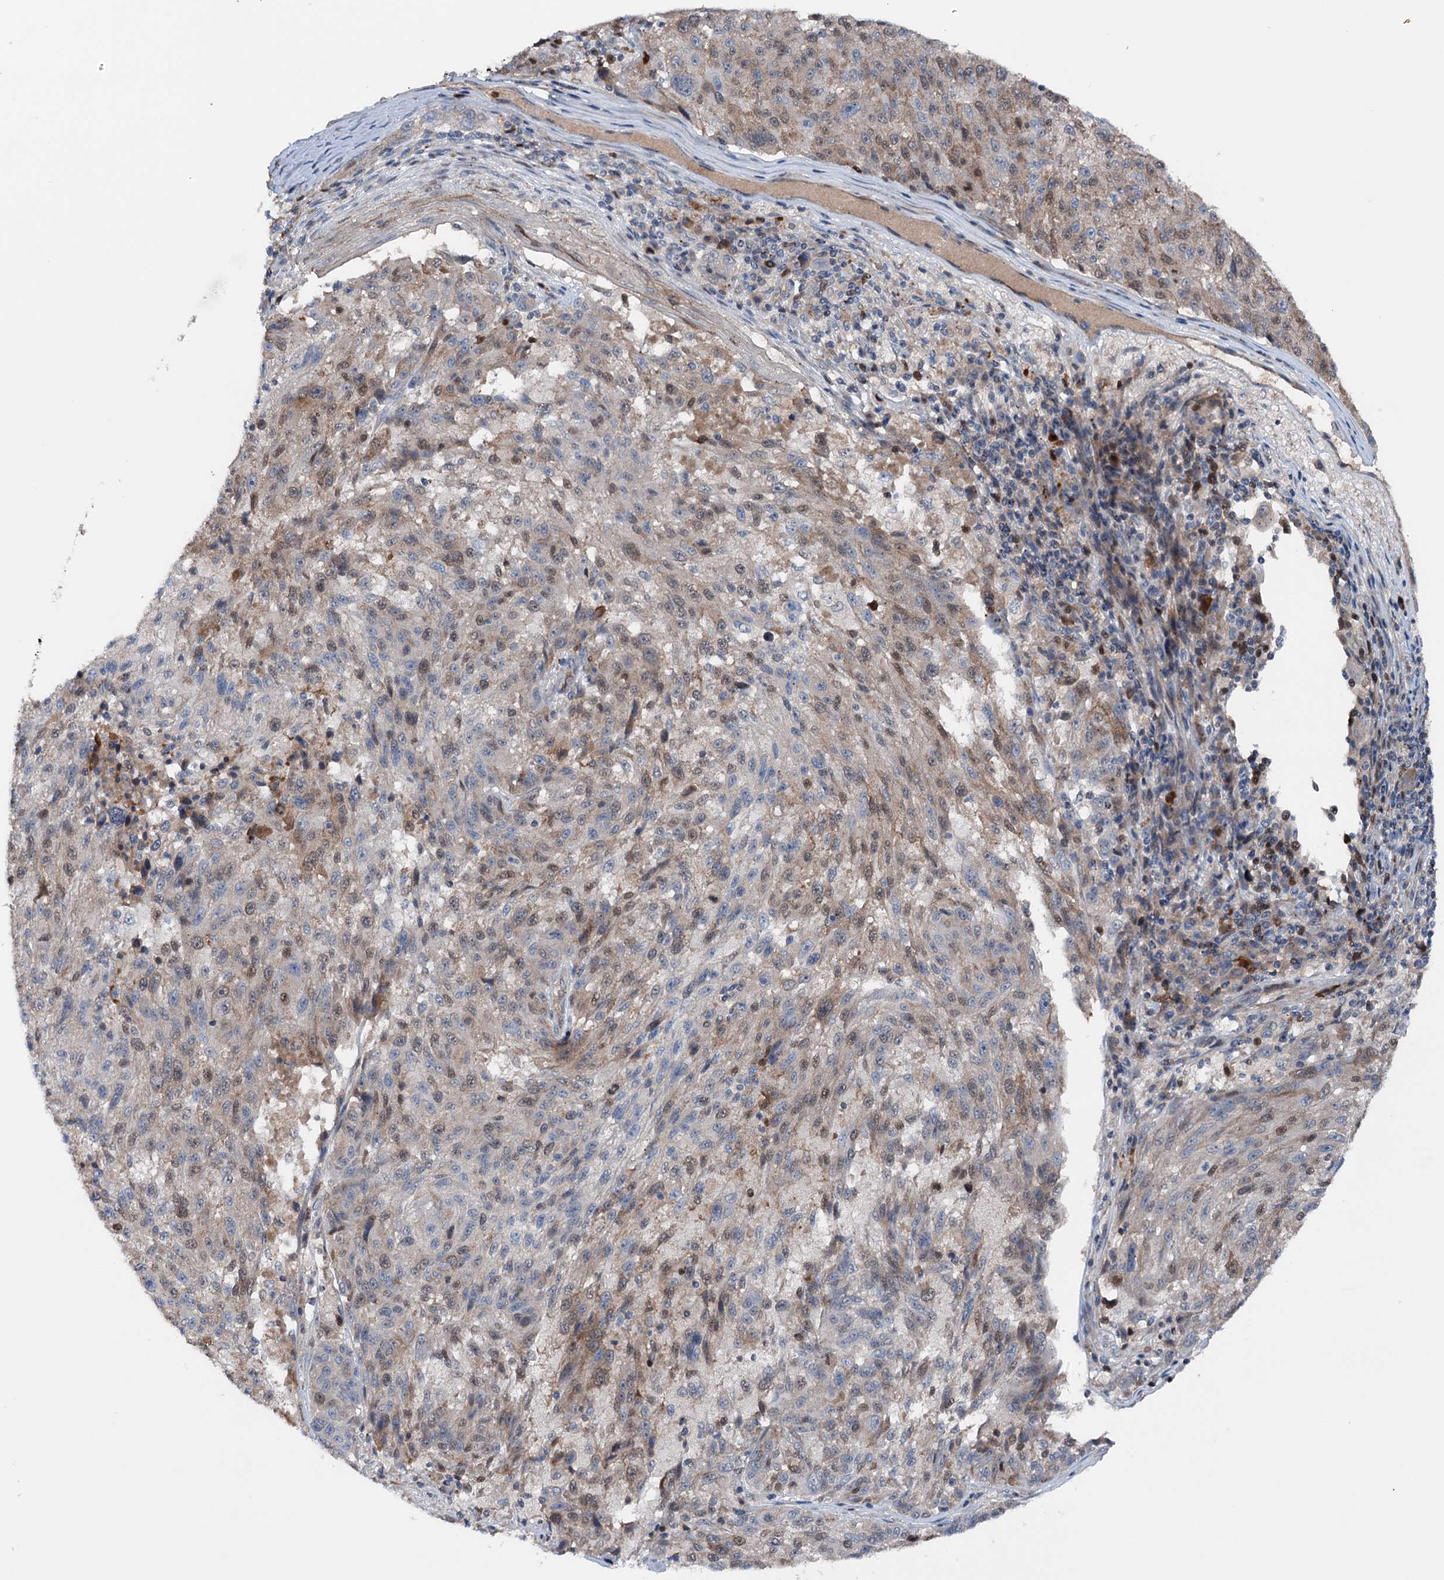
{"staining": {"intensity": "weak", "quantity": "25%-75%", "location": "cytoplasmic/membranous,nuclear"}, "tissue": "melanoma", "cell_type": "Tumor cells", "image_type": "cancer", "snomed": [{"axis": "morphology", "description": "Malignant melanoma, NOS"}, {"axis": "topography", "description": "Skin"}], "caption": "This is a micrograph of IHC staining of melanoma, which shows weak expression in the cytoplasmic/membranous and nuclear of tumor cells.", "gene": "NCAPD2", "patient": {"sex": "male", "age": 53}}